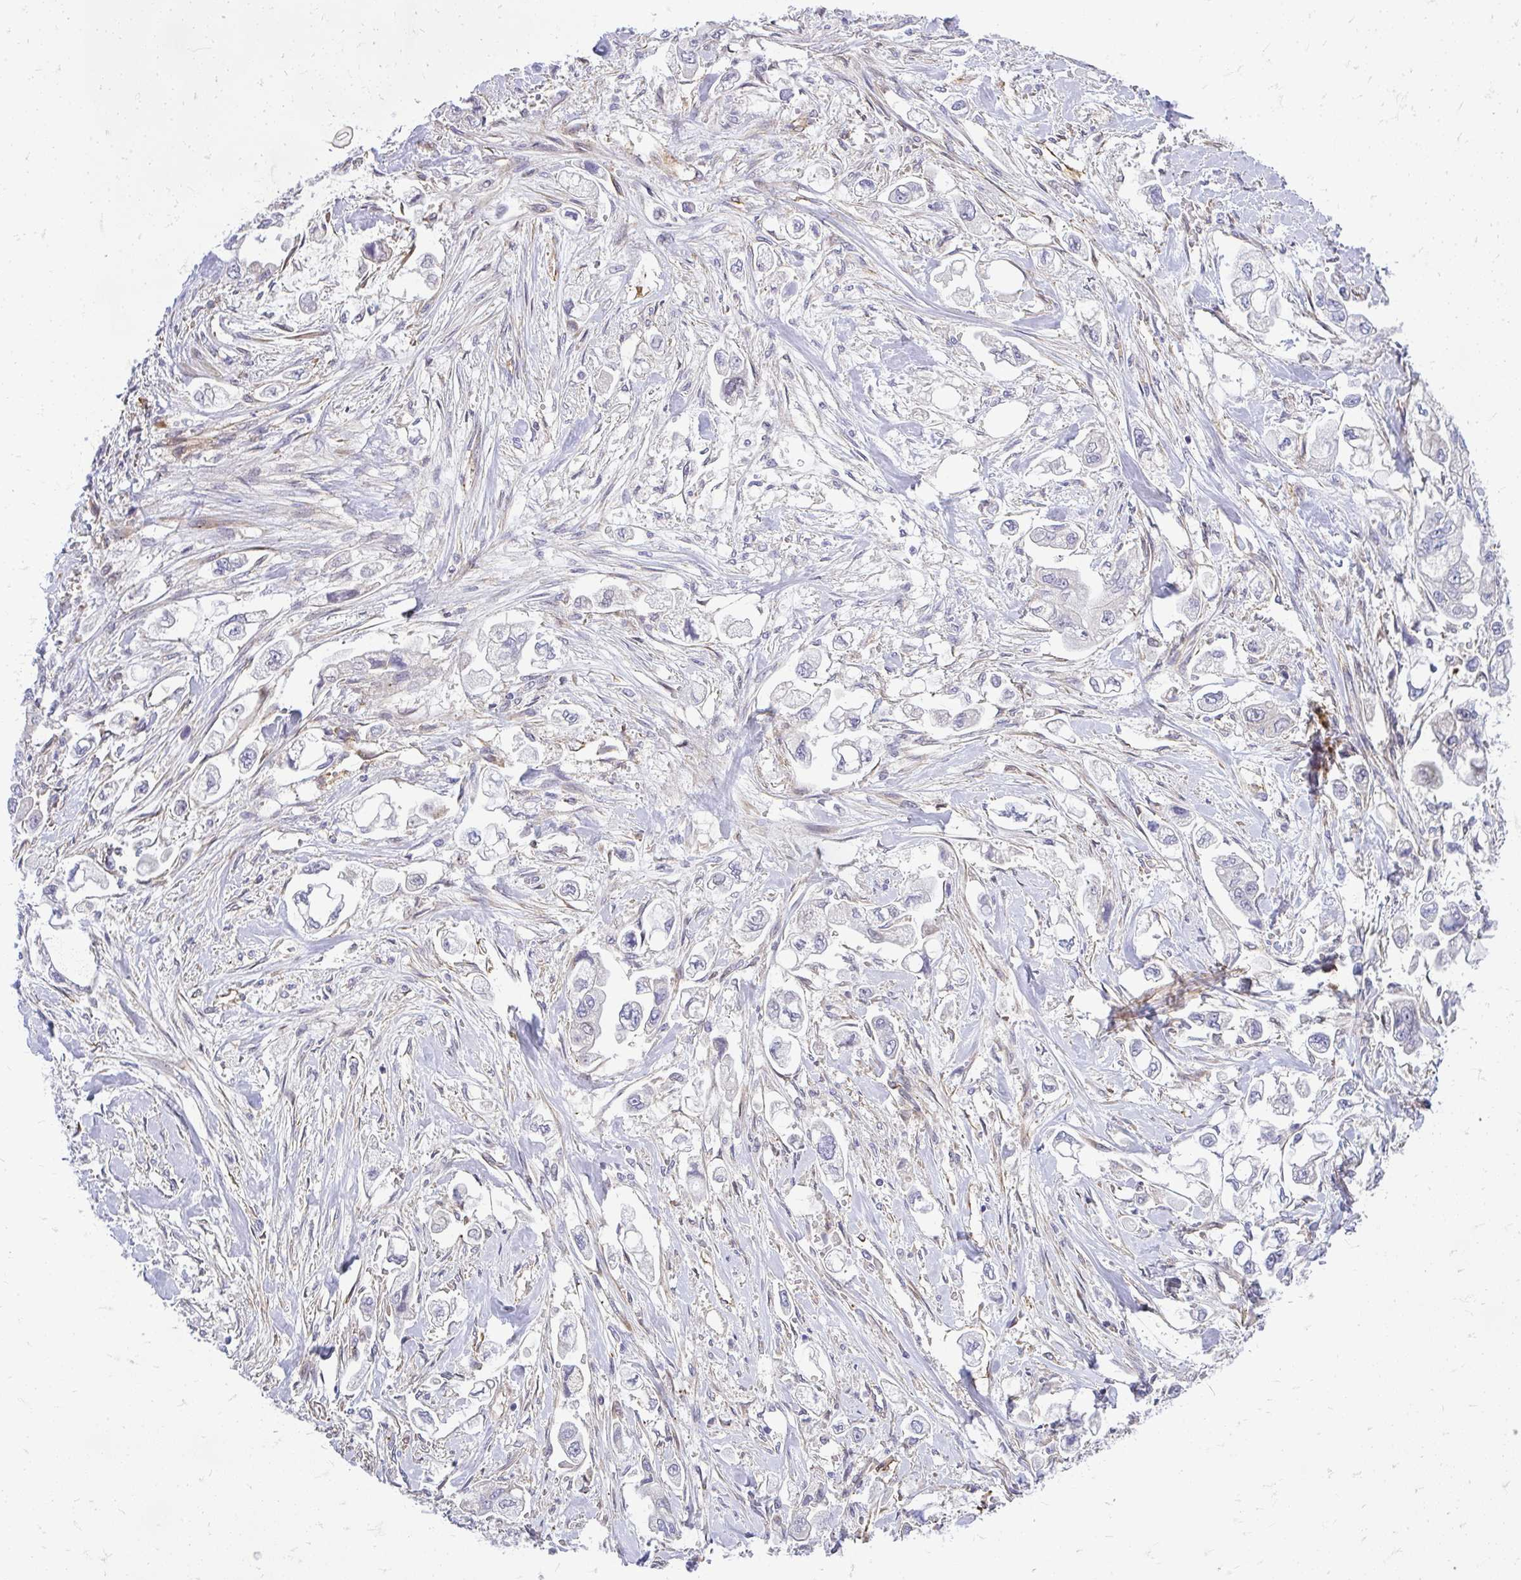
{"staining": {"intensity": "negative", "quantity": "none", "location": "none"}, "tissue": "stomach cancer", "cell_type": "Tumor cells", "image_type": "cancer", "snomed": [{"axis": "morphology", "description": "Adenocarcinoma, NOS"}, {"axis": "topography", "description": "Stomach"}], "caption": "Tumor cells show no significant protein staining in stomach cancer (adenocarcinoma).", "gene": "RSKR", "patient": {"sex": "male", "age": 62}}